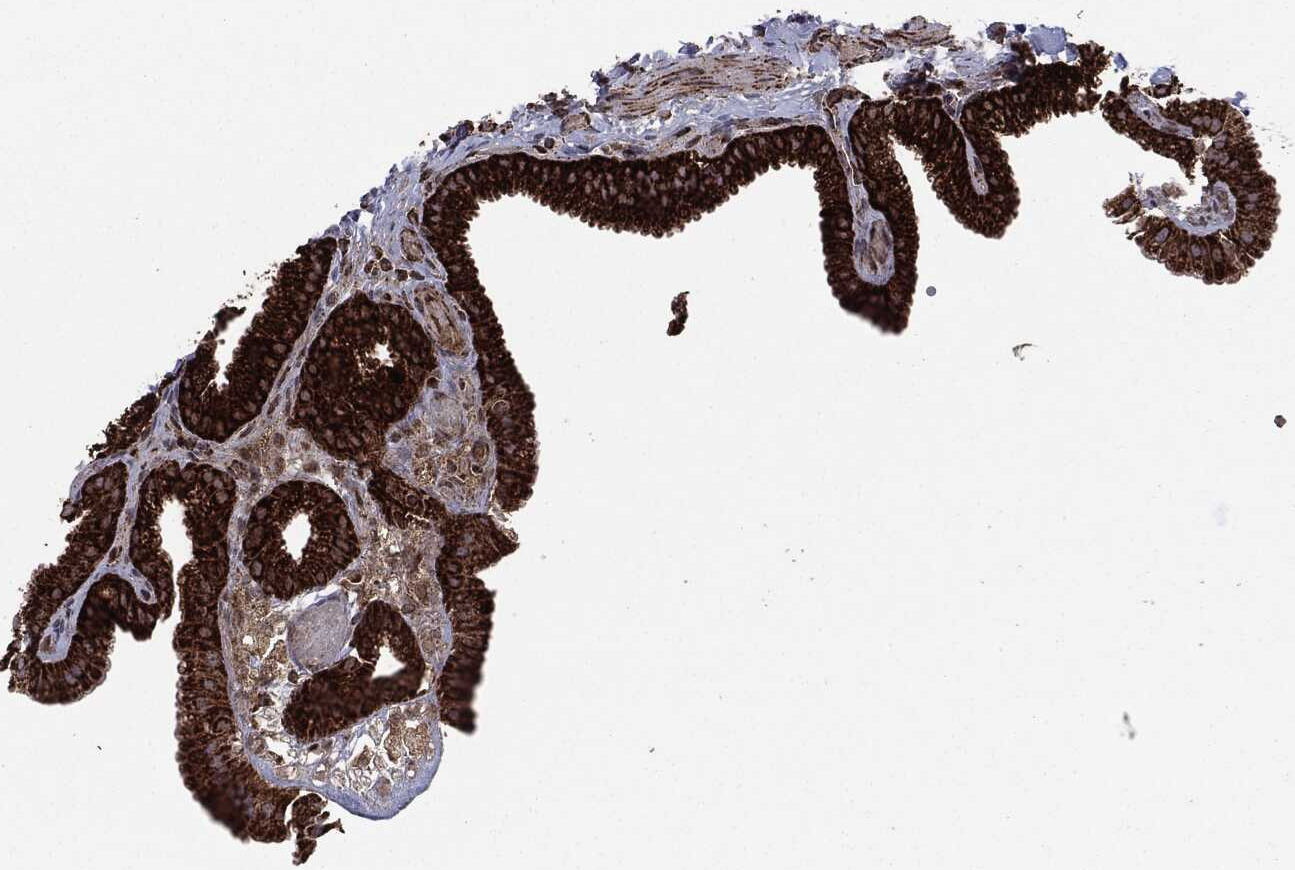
{"staining": {"intensity": "strong", "quantity": ">75%", "location": "cytoplasmic/membranous"}, "tissue": "gallbladder", "cell_type": "Glandular cells", "image_type": "normal", "snomed": [{"axis": "morphology", "description": "Normal tissue, NOS"}, {"axis": "topography", "description": "Gallbladder"}, {"axis": "topography", "description": "Peripheral nerve tissue"}], "caption": "Immunohistochemistry of benign gallbladder displays high levels of strong cytoplasmic/membranous staining in approximately >75% of glandular cells.", "gene": "MAP2K1", "patient": {"sex": "female", "age": 45}}